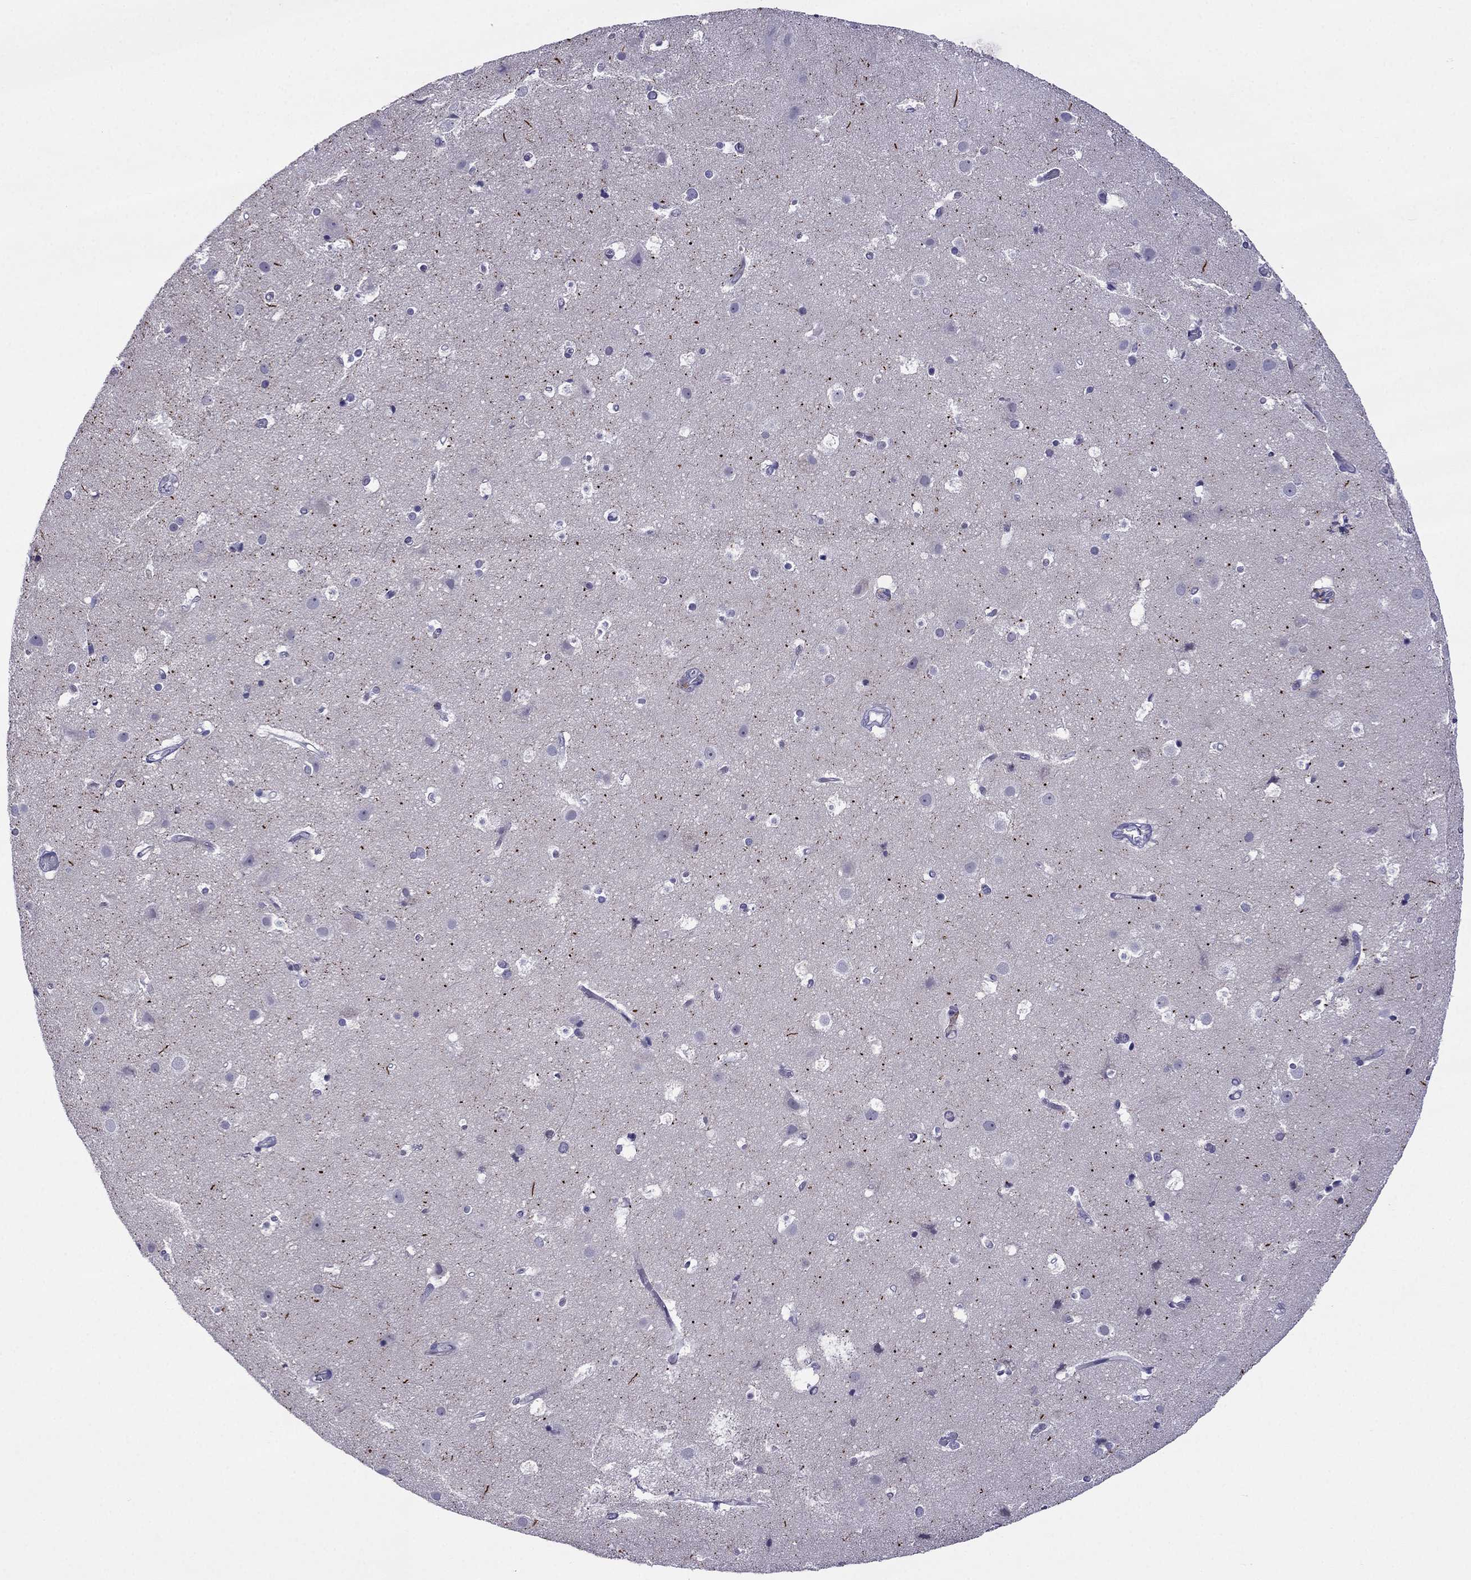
{"staining": {"intensity": "negative", "quantity": "none", "location": "none"}, "tissue": "cerebral cortex", "cell_type": "Endothelial cells", "image_type": "normal", "snomed": [{"axis": "morphology", "description": "Normal tissue, NOS"}, {"axis": "topography", "description": "Cerebral cortex"}], "caption": "Histopathology image shows no protein expression in endothelial cells of unremarkable cerebral cortex. (Stains: DAB immunohistochemistry with hematoxylin counter stain, Microscopy: brightfield microscopy at high magnification).", "gene": "SPTBN4", "patient": {"sex": "female", "age": 52}}